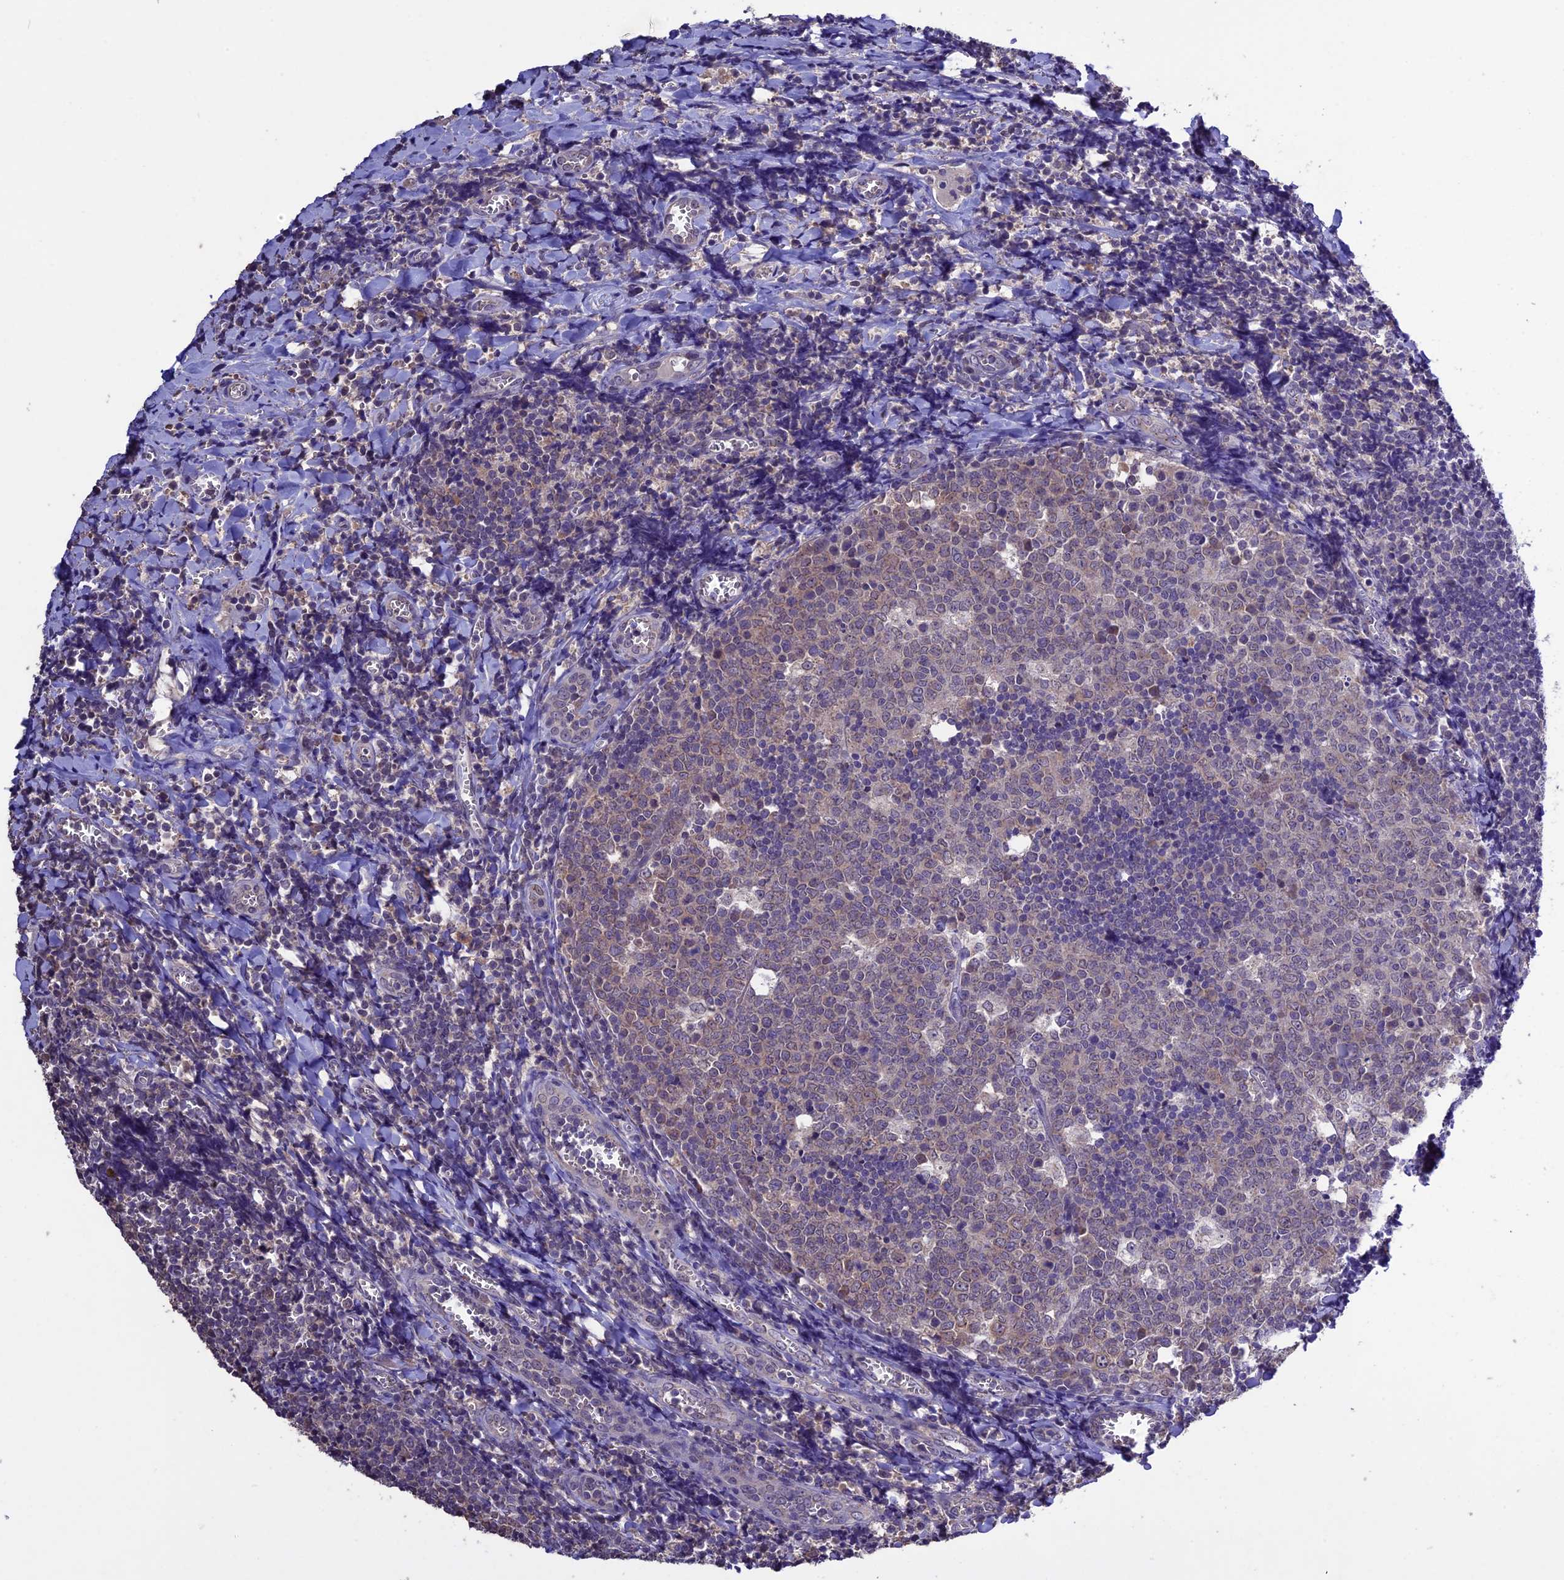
{"staining": {"intensity": "weak", "quantity": "25%-75%", "location": "cytoplasmic/membranous"}, "tissue": "tonsil", "cell_type": "Germinal center cells", "image_type": "normal", "snomed": [{"axis": "morphology", "description": "Normal tissue, NOS"}, {"axis": "topography", "description": "Tonsil"}], "caption": "Immunohistochemical staining of benign tonsil exhibits 25%-75% levels of weak cytoplasmic/membranous protein positivity in about 25%-75% of germinal center cells. (DAB = brown stain, brightfield microscopy at high magnification).", "gene": "DIS3L", "patient": {"sex": "male", "age": 27}}